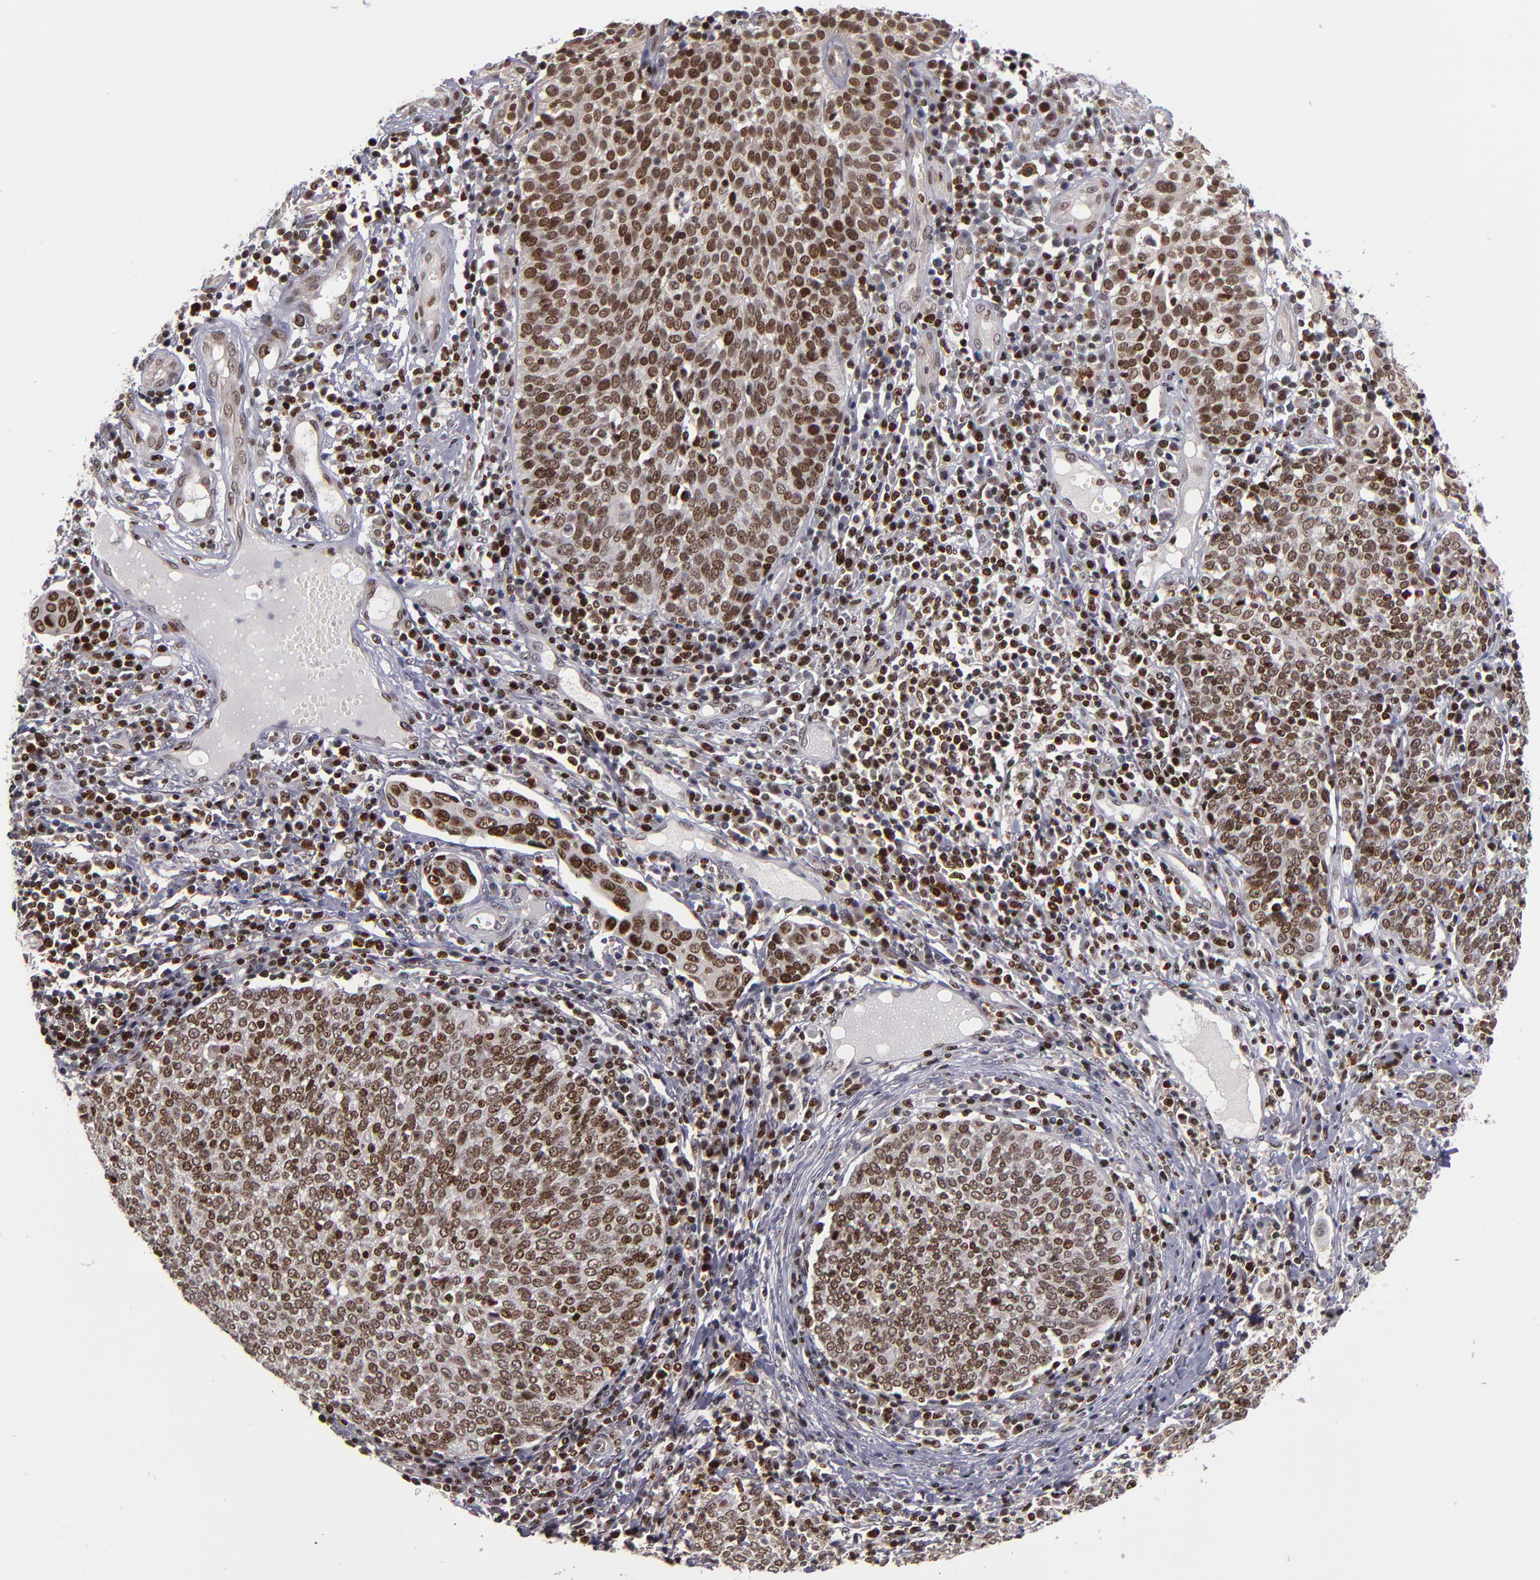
{"staining": {"intensity": "moderate", "quantity": ">75%", "location": "nuclear"}, "tissue": "cervical cancer", "cell_type": "Tumor cells", "image_type": "cancer", "snomed": [{"axis": "morphology", "description": "Squamous cell carcinoma, NOS"}, {"axis": "topography", "description": "Cervix"}], "caption": "Brown immunohistochemical staining in squamous cell carcinoma (cervical) demonstrates moderate nuclear staining in approximately >75% of tumor cells. The staining is performed using DAB brown chromogen to label protein expression. The nuclei are counter-stained blue using hematoxylin.", "gene": "KDM6A", "patient": {"sex": "female", "age": 40}}